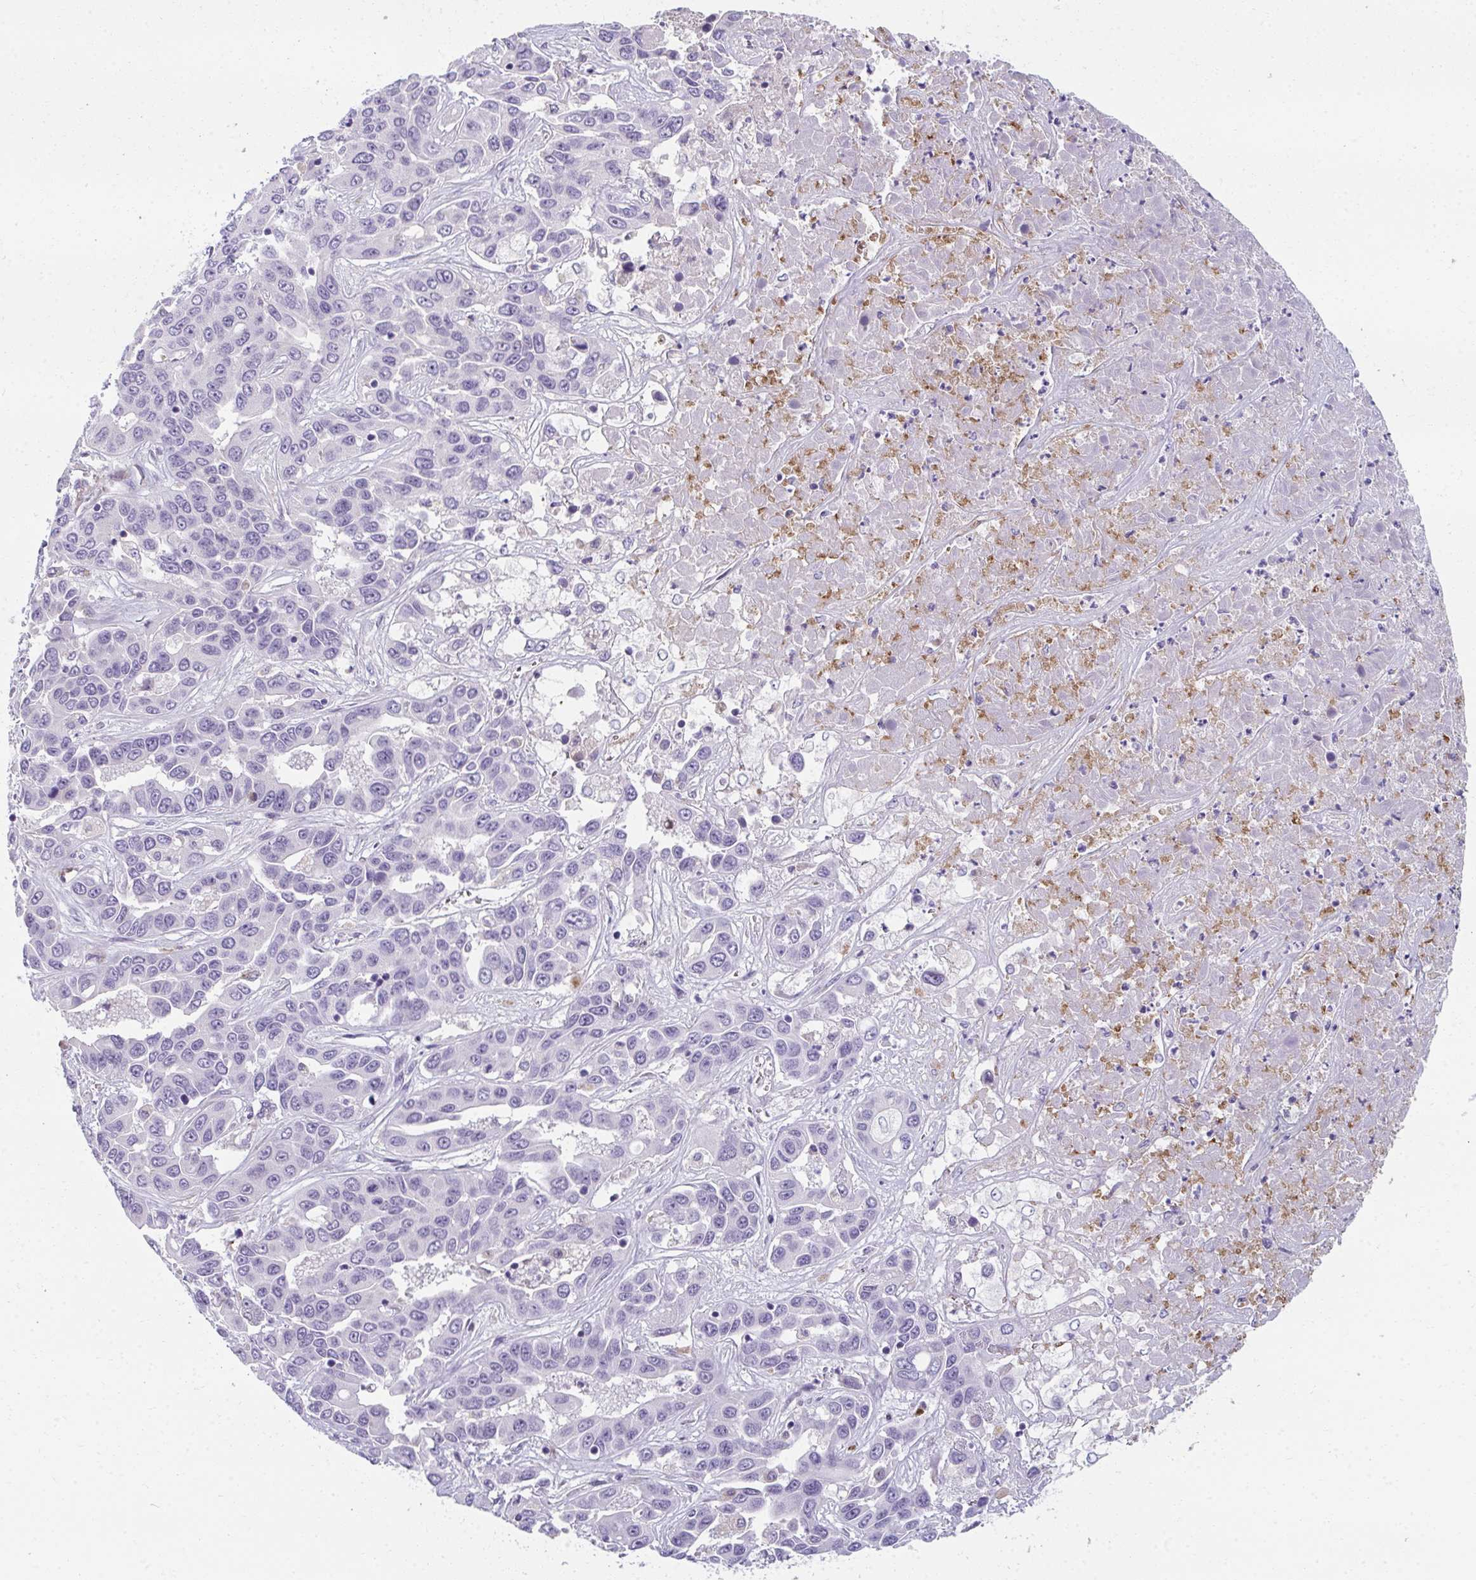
{"staining": {"intensity": "negative", "quantity": "none", "location": "none"}, "tissue": "liver cancer", "cell_type": "Tumor cells", "image_type": "cancer", "snomed": [{"axis": "morphology", "description": "Cholangiocarcinoma"}, {"axis": "topography", "description": "Liver"}], "caption": "IHC of cholangiocarcinoma (liver) displays no expression in tumor cells. (Brightfield microscopy of DAB (3,3'-diaminobenzidine) immunohistochemistry (IHC) at high magnification).", "gene": "EIF1AD", "patient": {"sex": "female", "age": 52}}